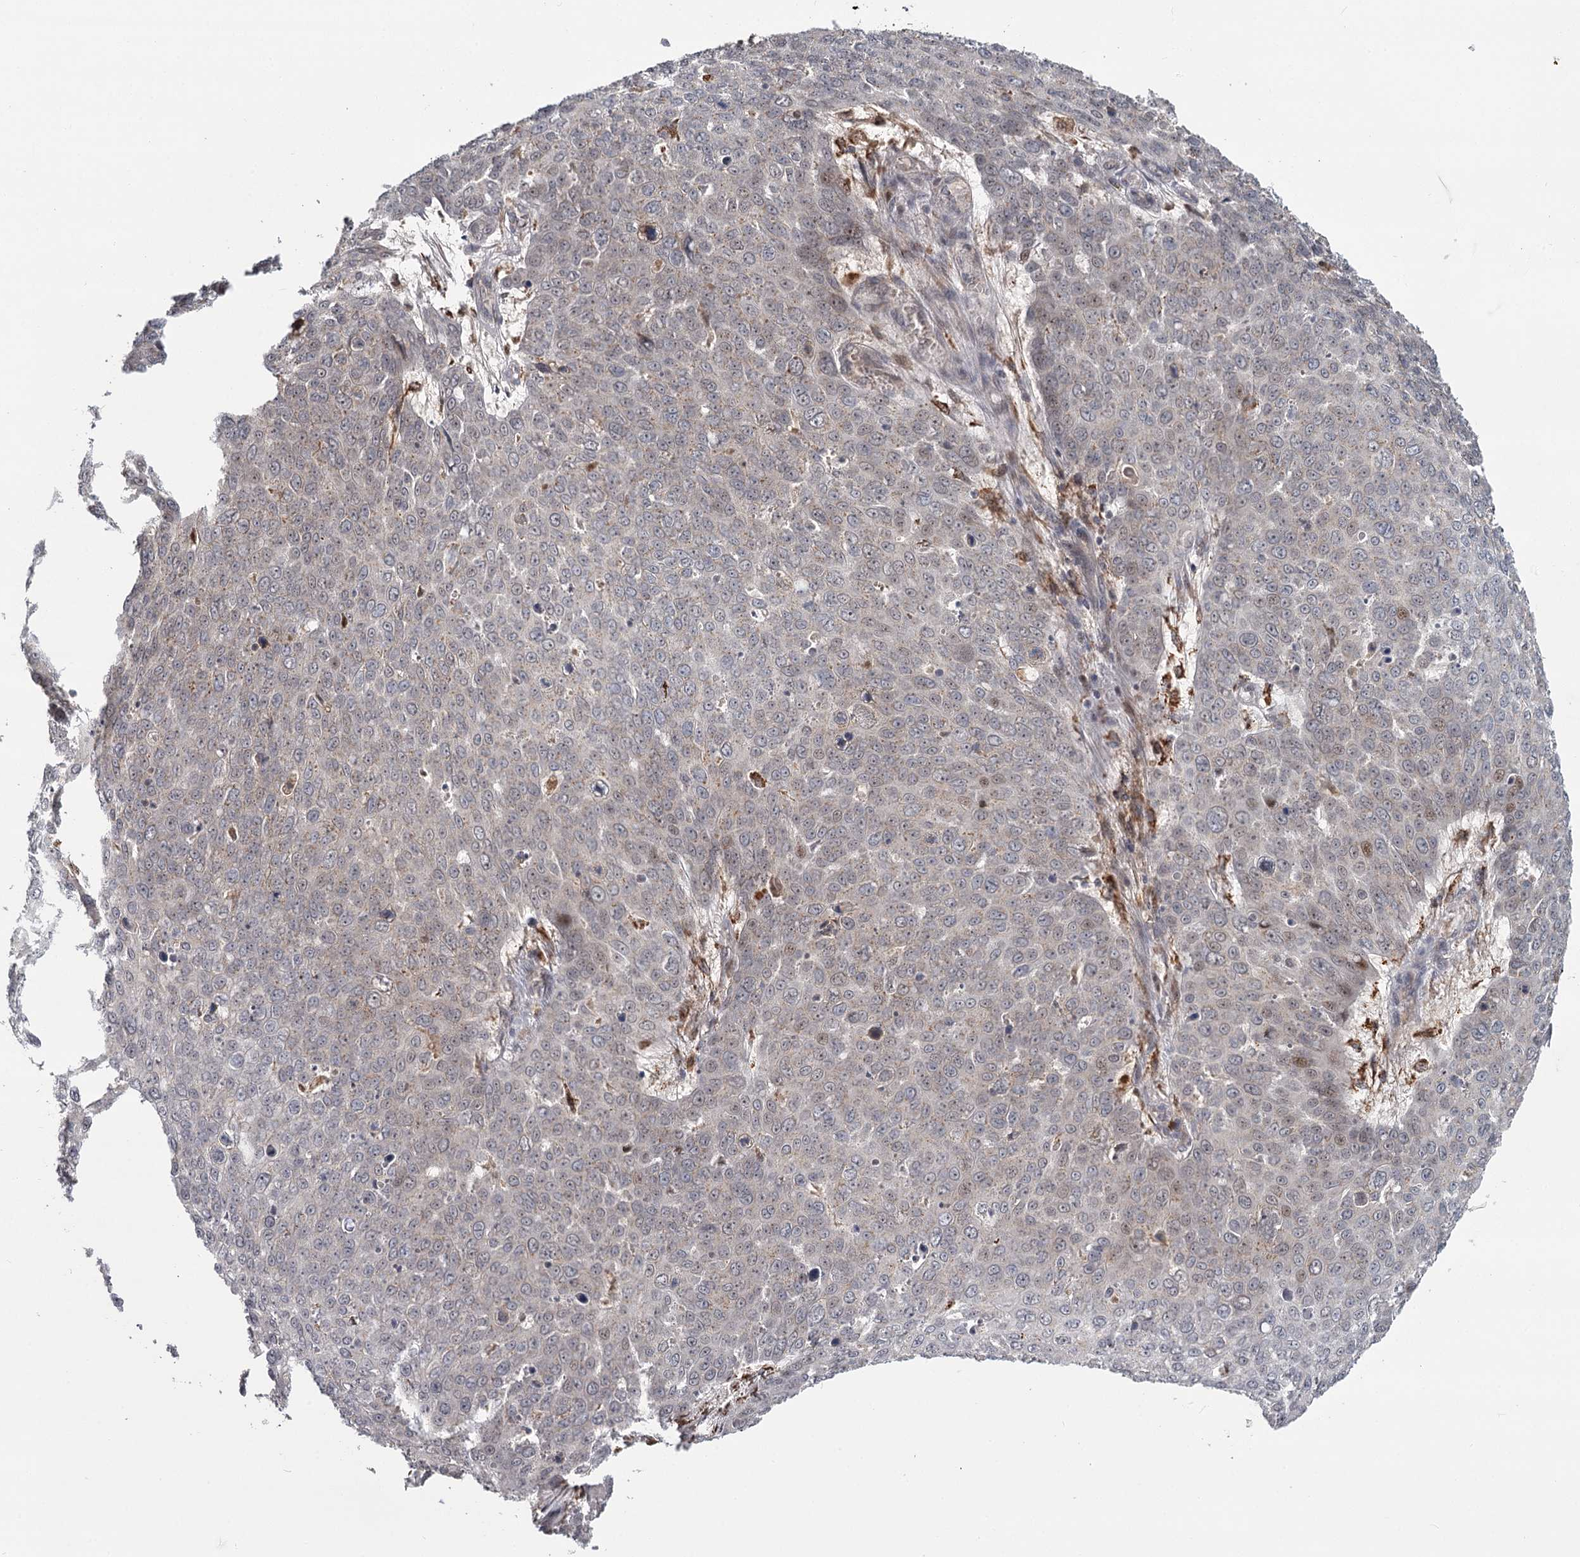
{"staining": {"intensity": "negative", "quantity": "none", "location": "none"}, "tissue": "skin cancer", "cell_type": "Tumor cells", "image_type": "cancer", "snomed": [{"axis": "morphology", "description": "Squamous cell carcinoma, NOS"}, {"axis": "topography", "description": "Skin"}], "caption": "The immunohistochemistry (IHC) histopathology image has no significant expression in tumor cells of skin squamous cell carcinoma tissue.", "gene": "CDC123", "patient": {"sex": "male", "age": 71}}